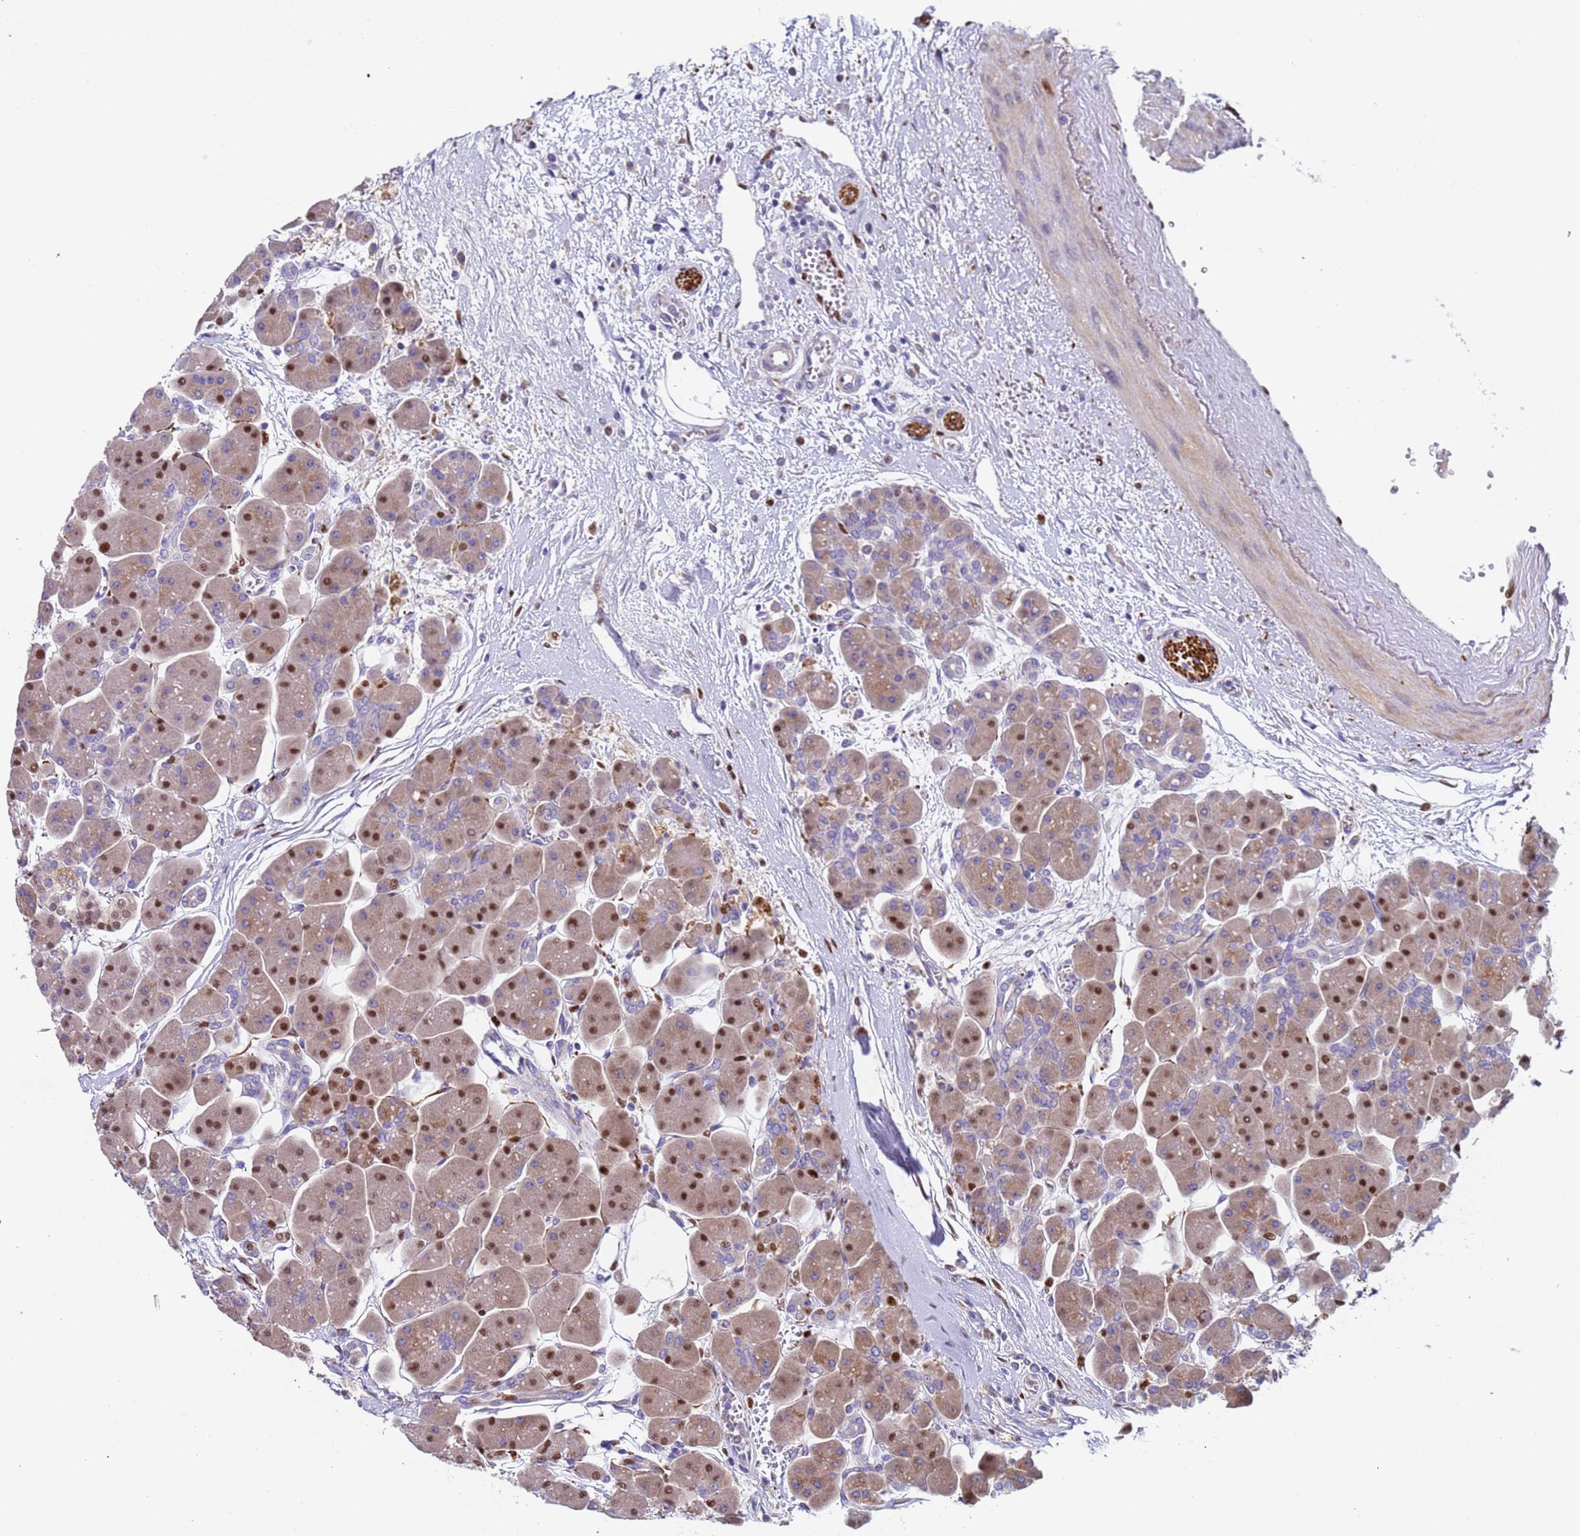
{"staining": {"intensity": "moderate", "quantity": "25%-75%", "location": "cytoplasmic/membranous,nuclear"}, "tissue": "pancreas", "cell_type": "Exocrine glandular cells", "image_type": "normal", "snomed": [{"axis": "morphology", "description": "Normal tissue, NOS"}, {"axis": "topography", "description": "Pancreas"}], "caption": "Normal pancreas demonstrates moderate cytoplasmic/membranous,nuclear expression in about 25%-75% of exocrine glandular cells.", "gene": "PAQR7", "patient": {"sex": "male", "age": 66}}